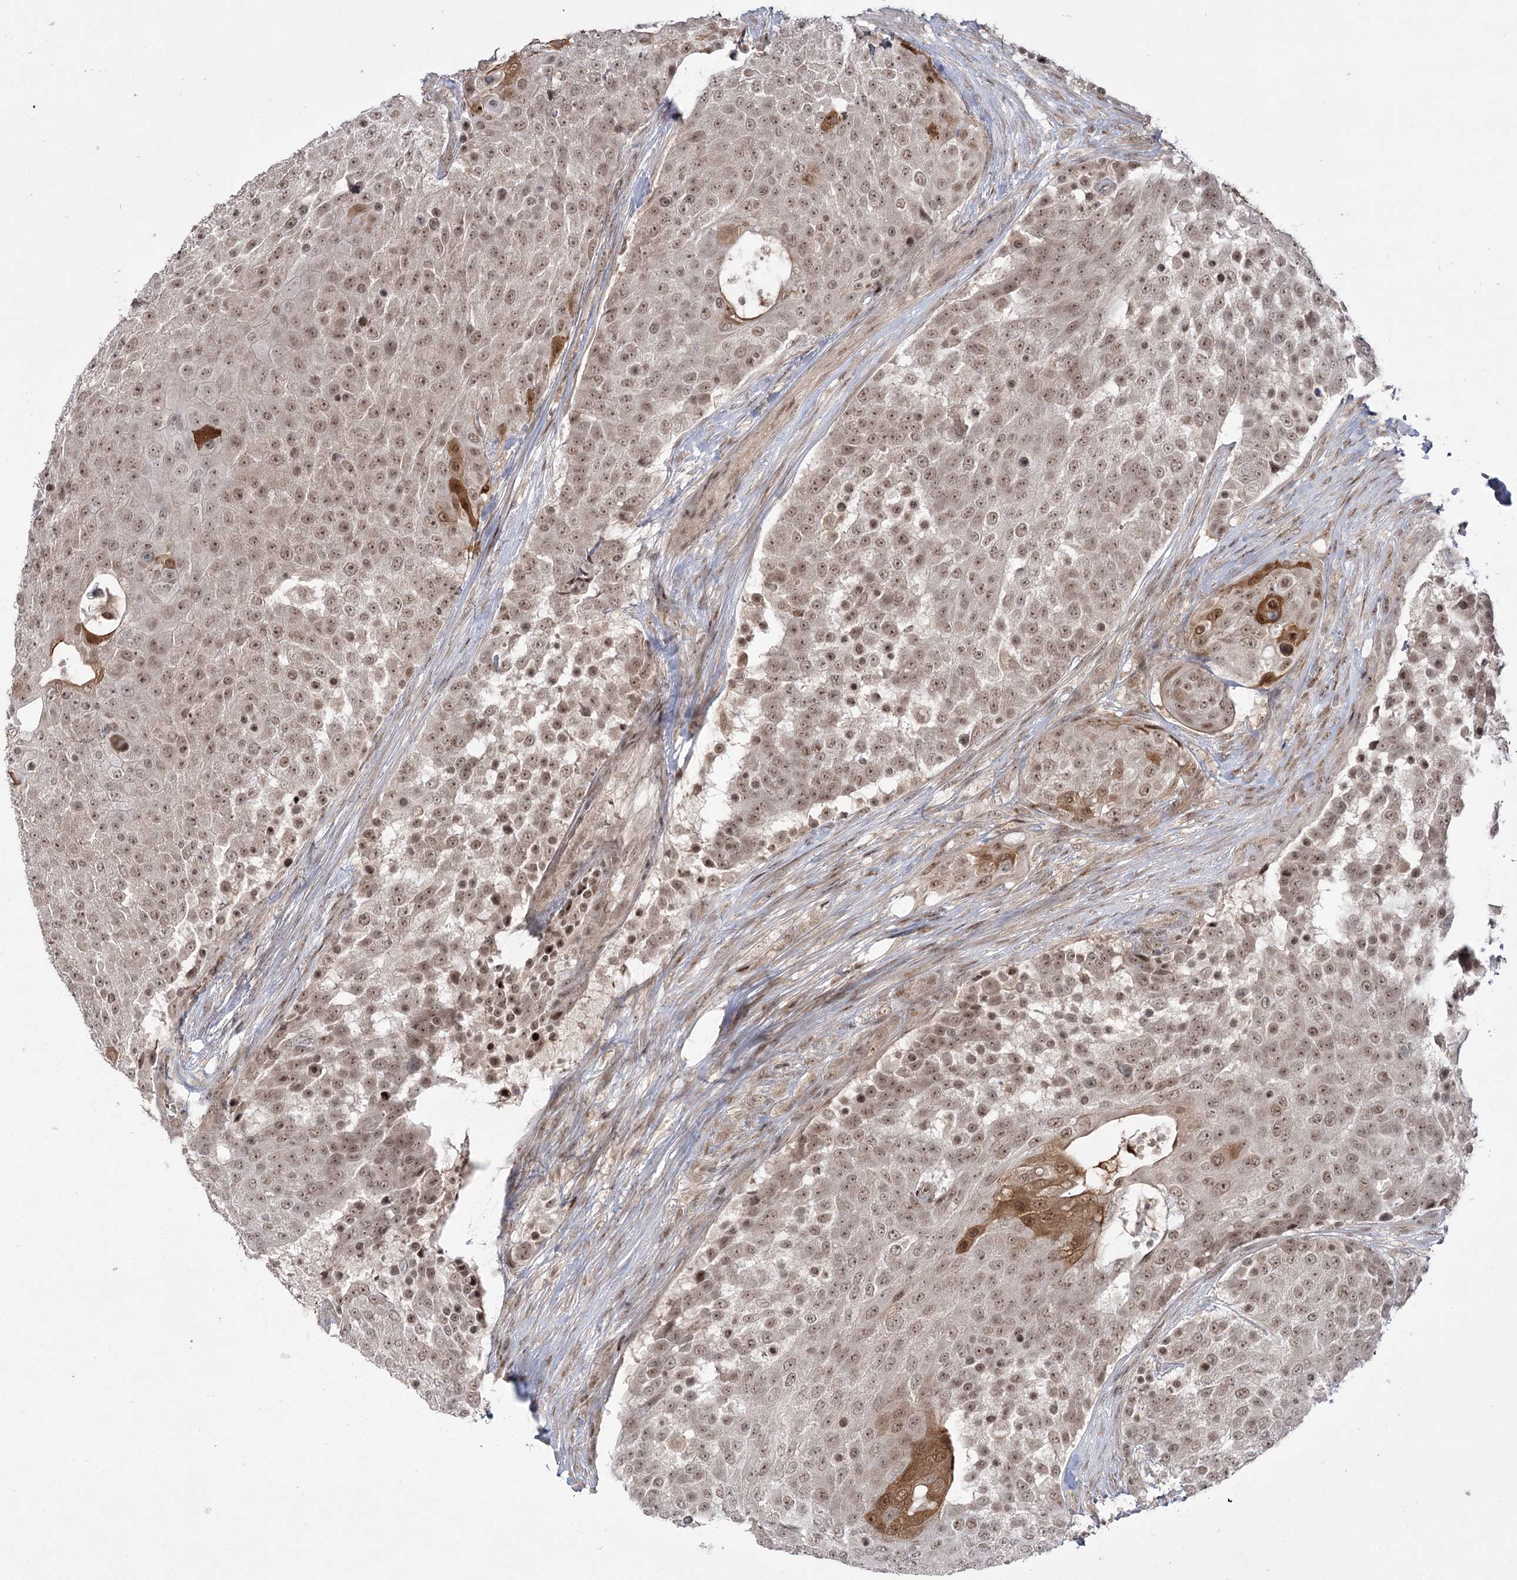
{"staining": {"intensity": "moderate", "quantity": ">75%", "location": "cytoplasmic/membranous,nuclear"}, "tissue": "urothelial cancer", "cell_type": "Tumor cells", "image_type": "cancer", "snomed": [{"axis": "morphology", "description": "Urothelial carcinoma, High grade"}, {"axis": "topography", "description": "Urinary bladder"}], "caption": "Tumor cells reveal moderate cytoplasmic/membranous and nuclear expression in about >75% of cells in urothelial cancer.", "gene": "HELQ", "patient": {"sex": "female", "age": 63}}